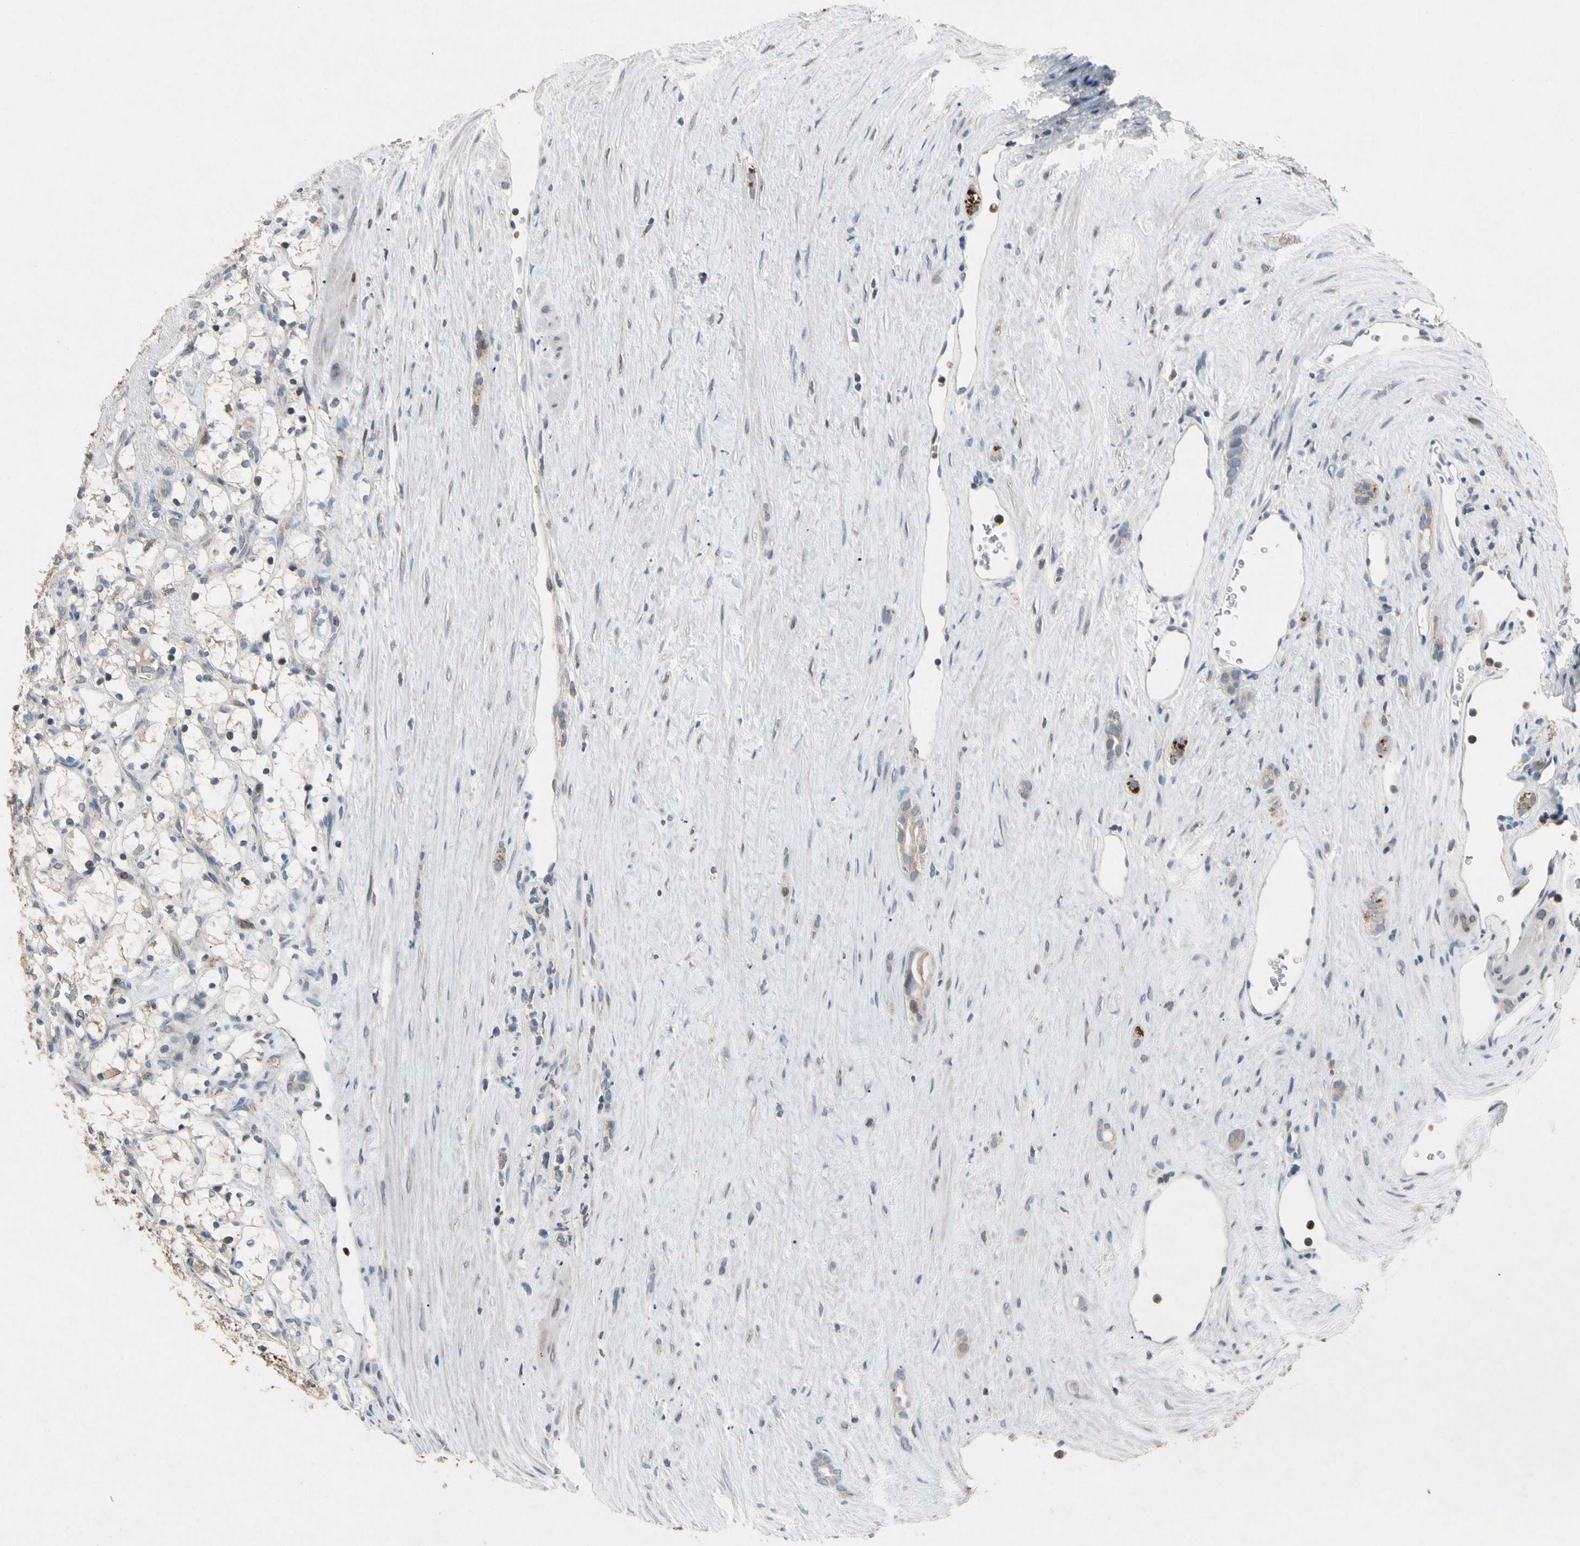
{"staining": {"intensity": "weak", "quantity": "<25%", "location": "cytoplasmic/membranous"}, "tissue": "renal cancer", "cell_type": "Tumor cells", "image_type": "cancer", "snomed": [{"axis": "morphology", "description": "Adenocarcinoma, NOS"}, {"axis": "topography", "description": "Kidney"}], "caption": "Immunohistochemistry (IHC) of adenocarcinoma (renal) shows no expression in tumor cells.", "gene": "NMI", "patient": {"sex": "female", "age": 69}}